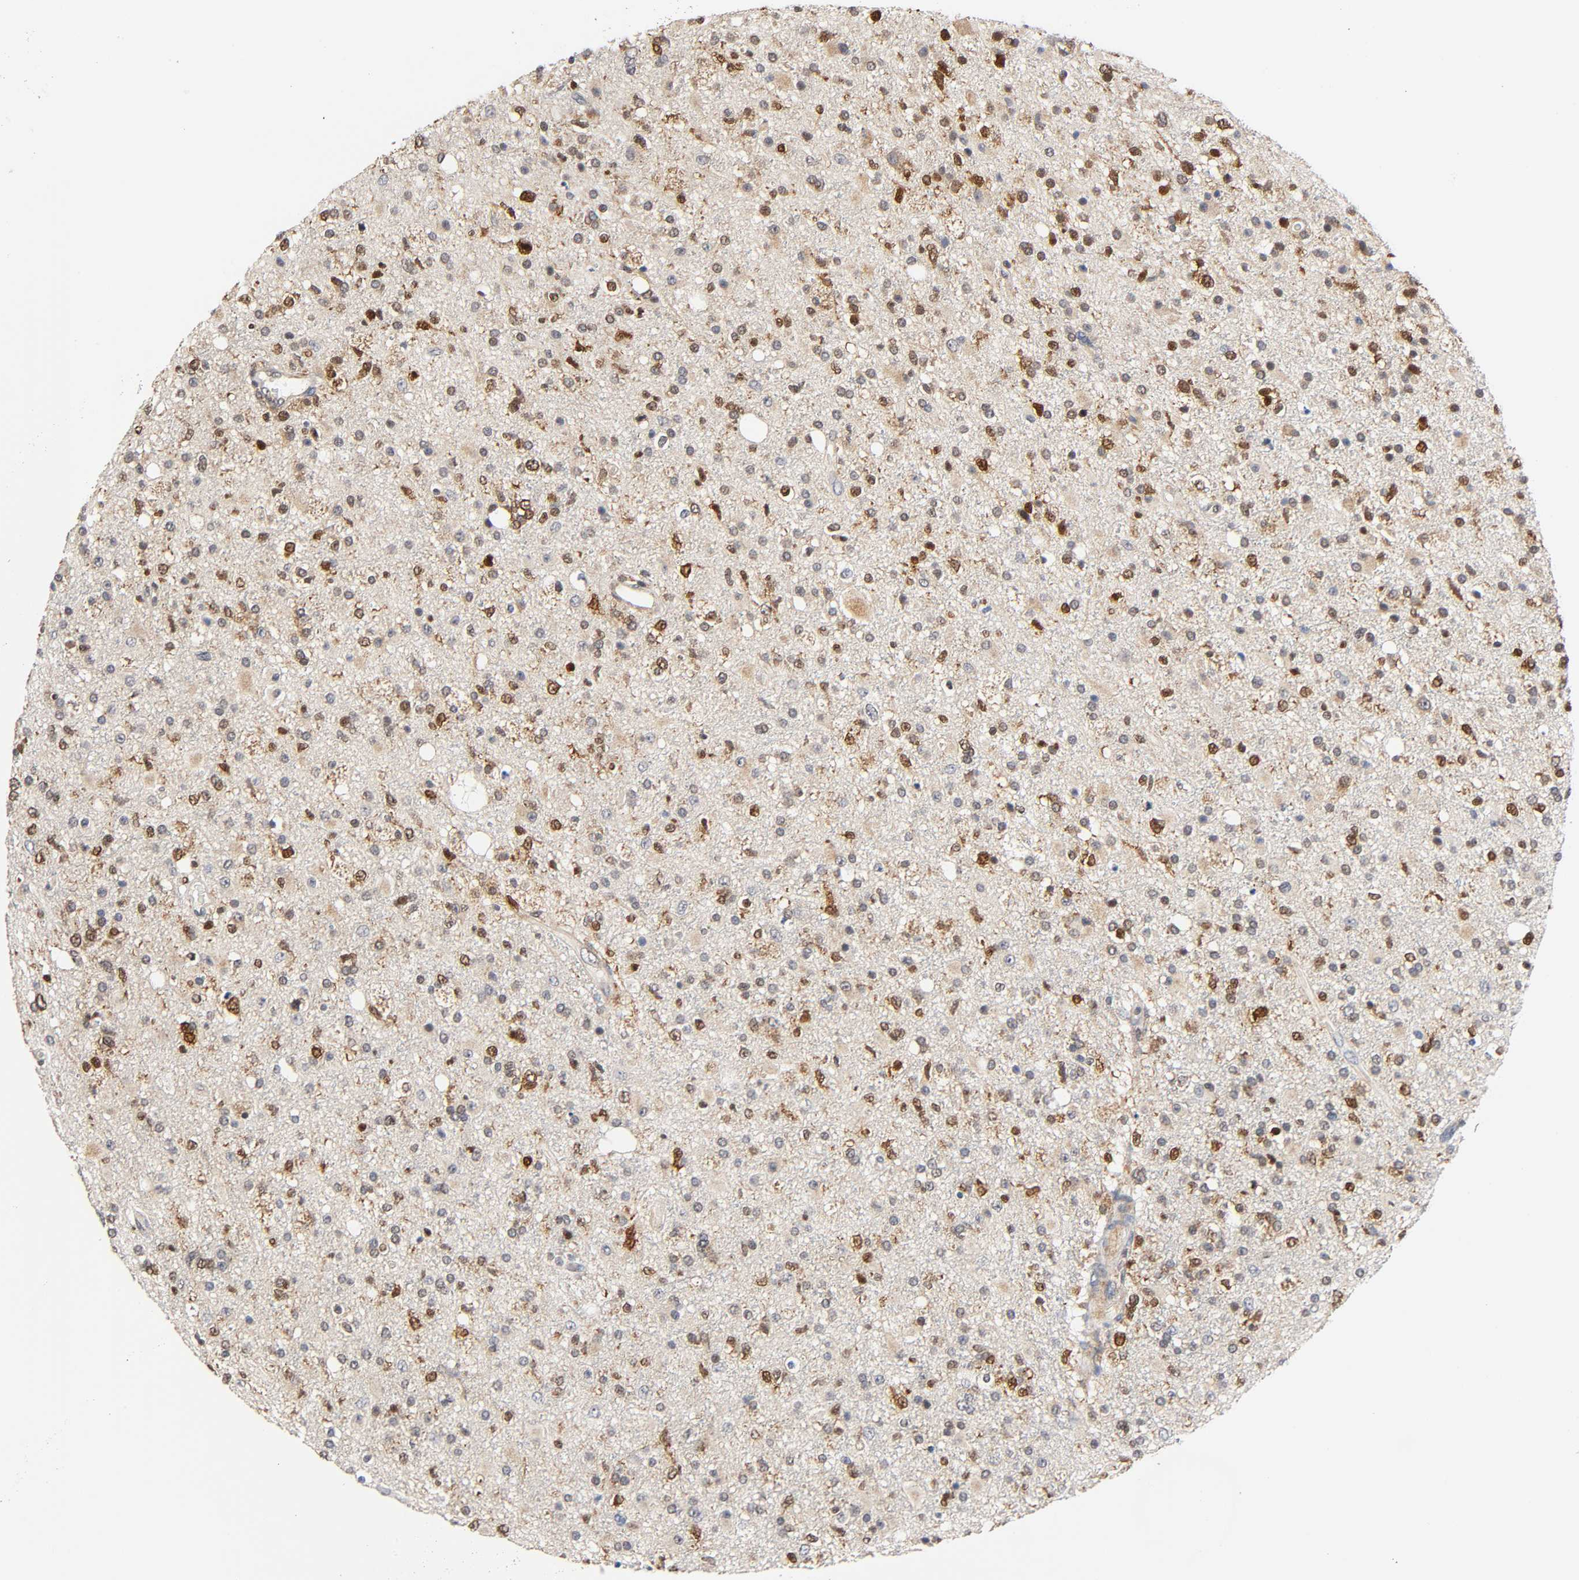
{"staining": {"intensity": "moderate", "quantity": "25%-75%", "location": "cytoplasmic/membranous,nuclear"}, "tissue": "glioma", "cell_type": "Tumor cells", "image_type": "cancer", "snomed": [{"axis": "morphology", "description": "Glioma, malignant, High grade"}, {"axis": "topography", "description": "Brain"}], "caption": "This is a micrograph of IHC staining of glioma, which shows moderate staining in the cytoplasmic/membranous and nuclear of tumor cells.", "gene": "CASP9", "patient": {"sex": "male", "age": 33}}